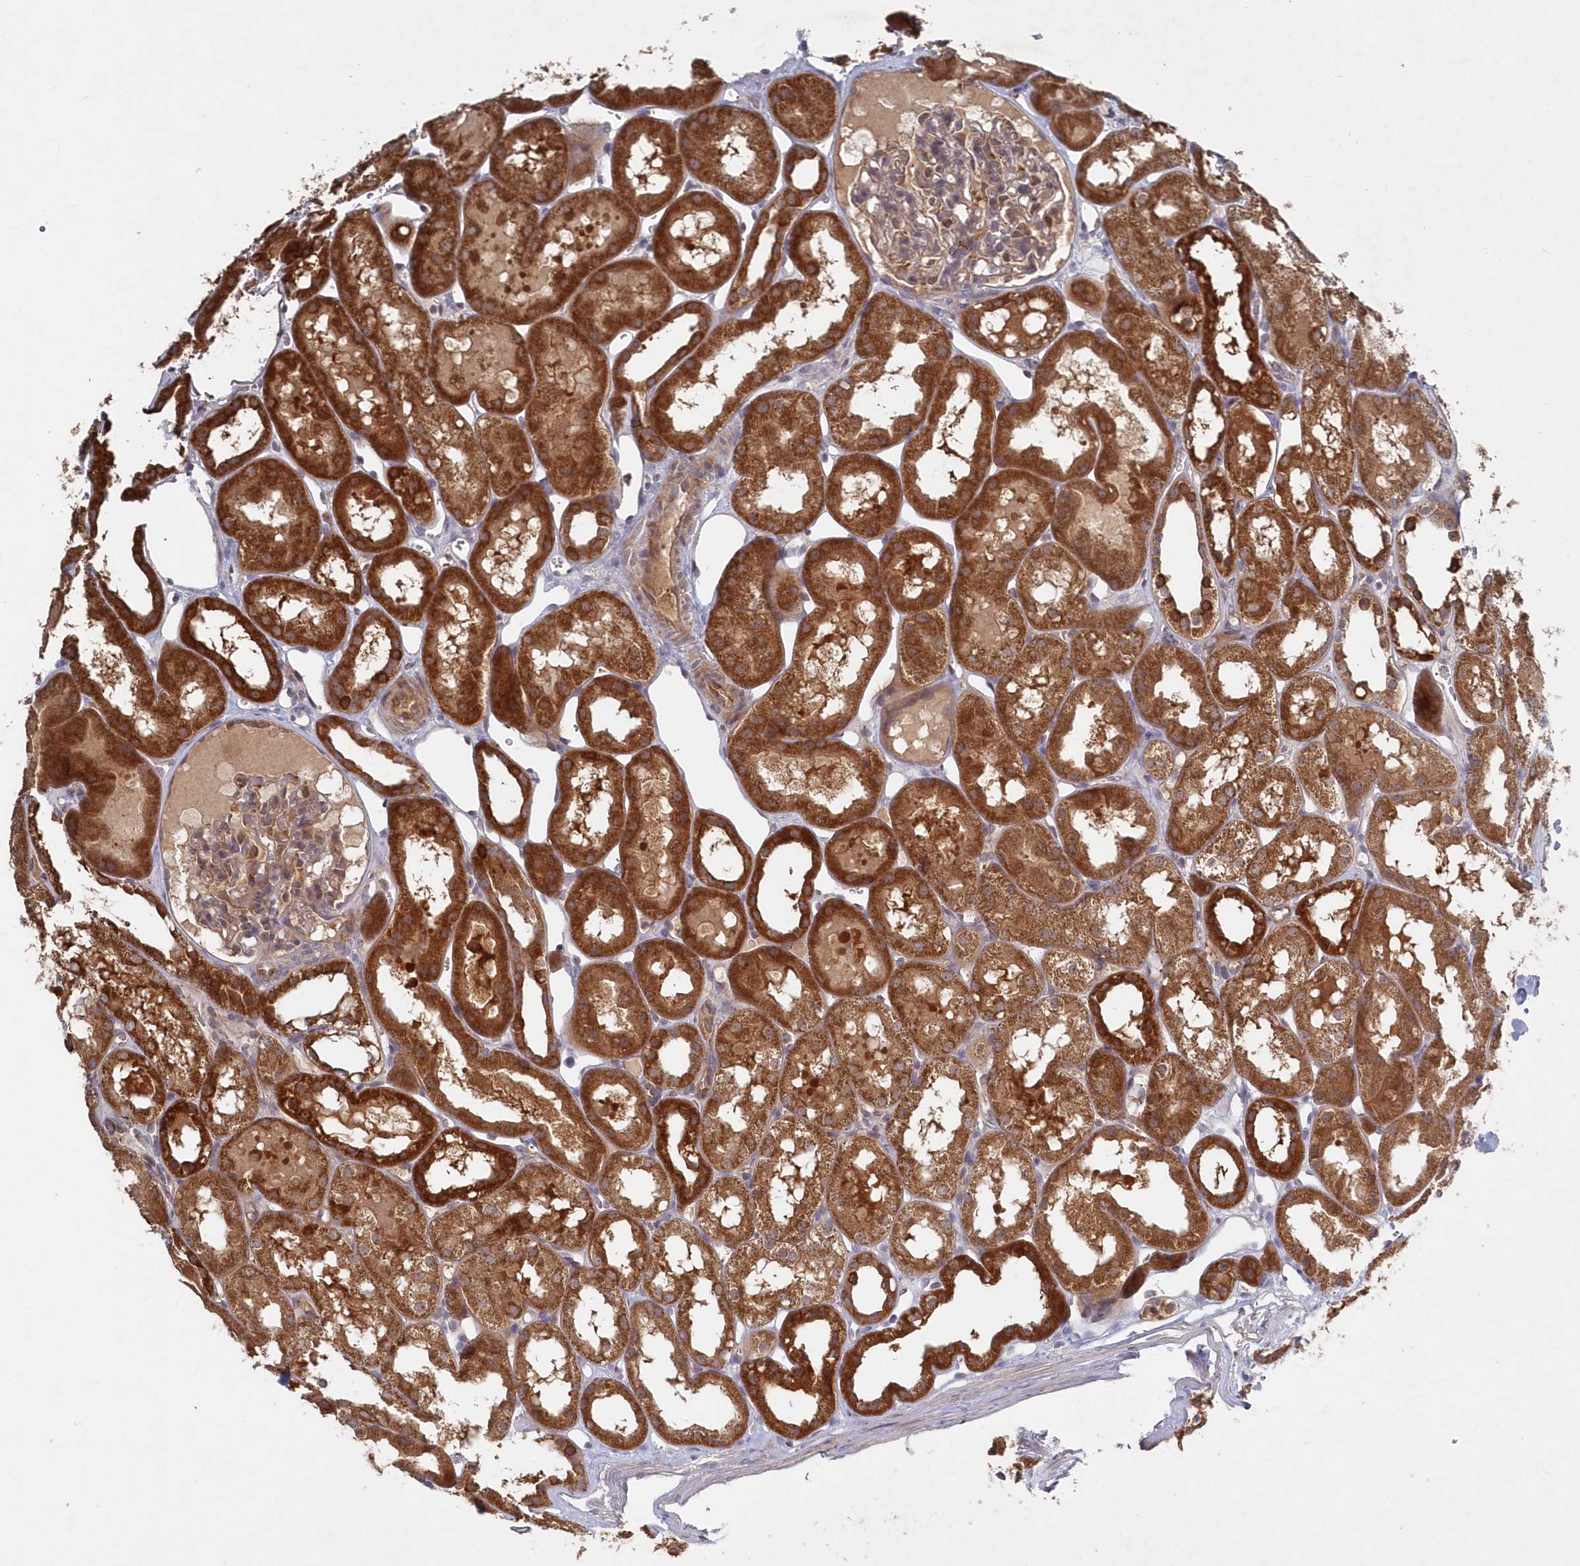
{"staining": {"intensity": "moderate", "quantity": "<25%", "location": "cytoplasmic/membranous"}, "tissue": "kidney", "cell_type": "Cells in glomeruli", "image_type": "normal", "snomed": [{"axis": "morphology", "description": "Normal tissue, NOS"}, {"axis": "topography", "description": "Kidney"}, {"axis": "topography", "description": "Urinary bladder"}], "caption": "A brown stain shows moderate cytoplasmic/membranous staining of a protein in cells in glomeruli of normal kidney.", "gene": "ASNSD1", "patient": {"sex": "male", "age": 16}}